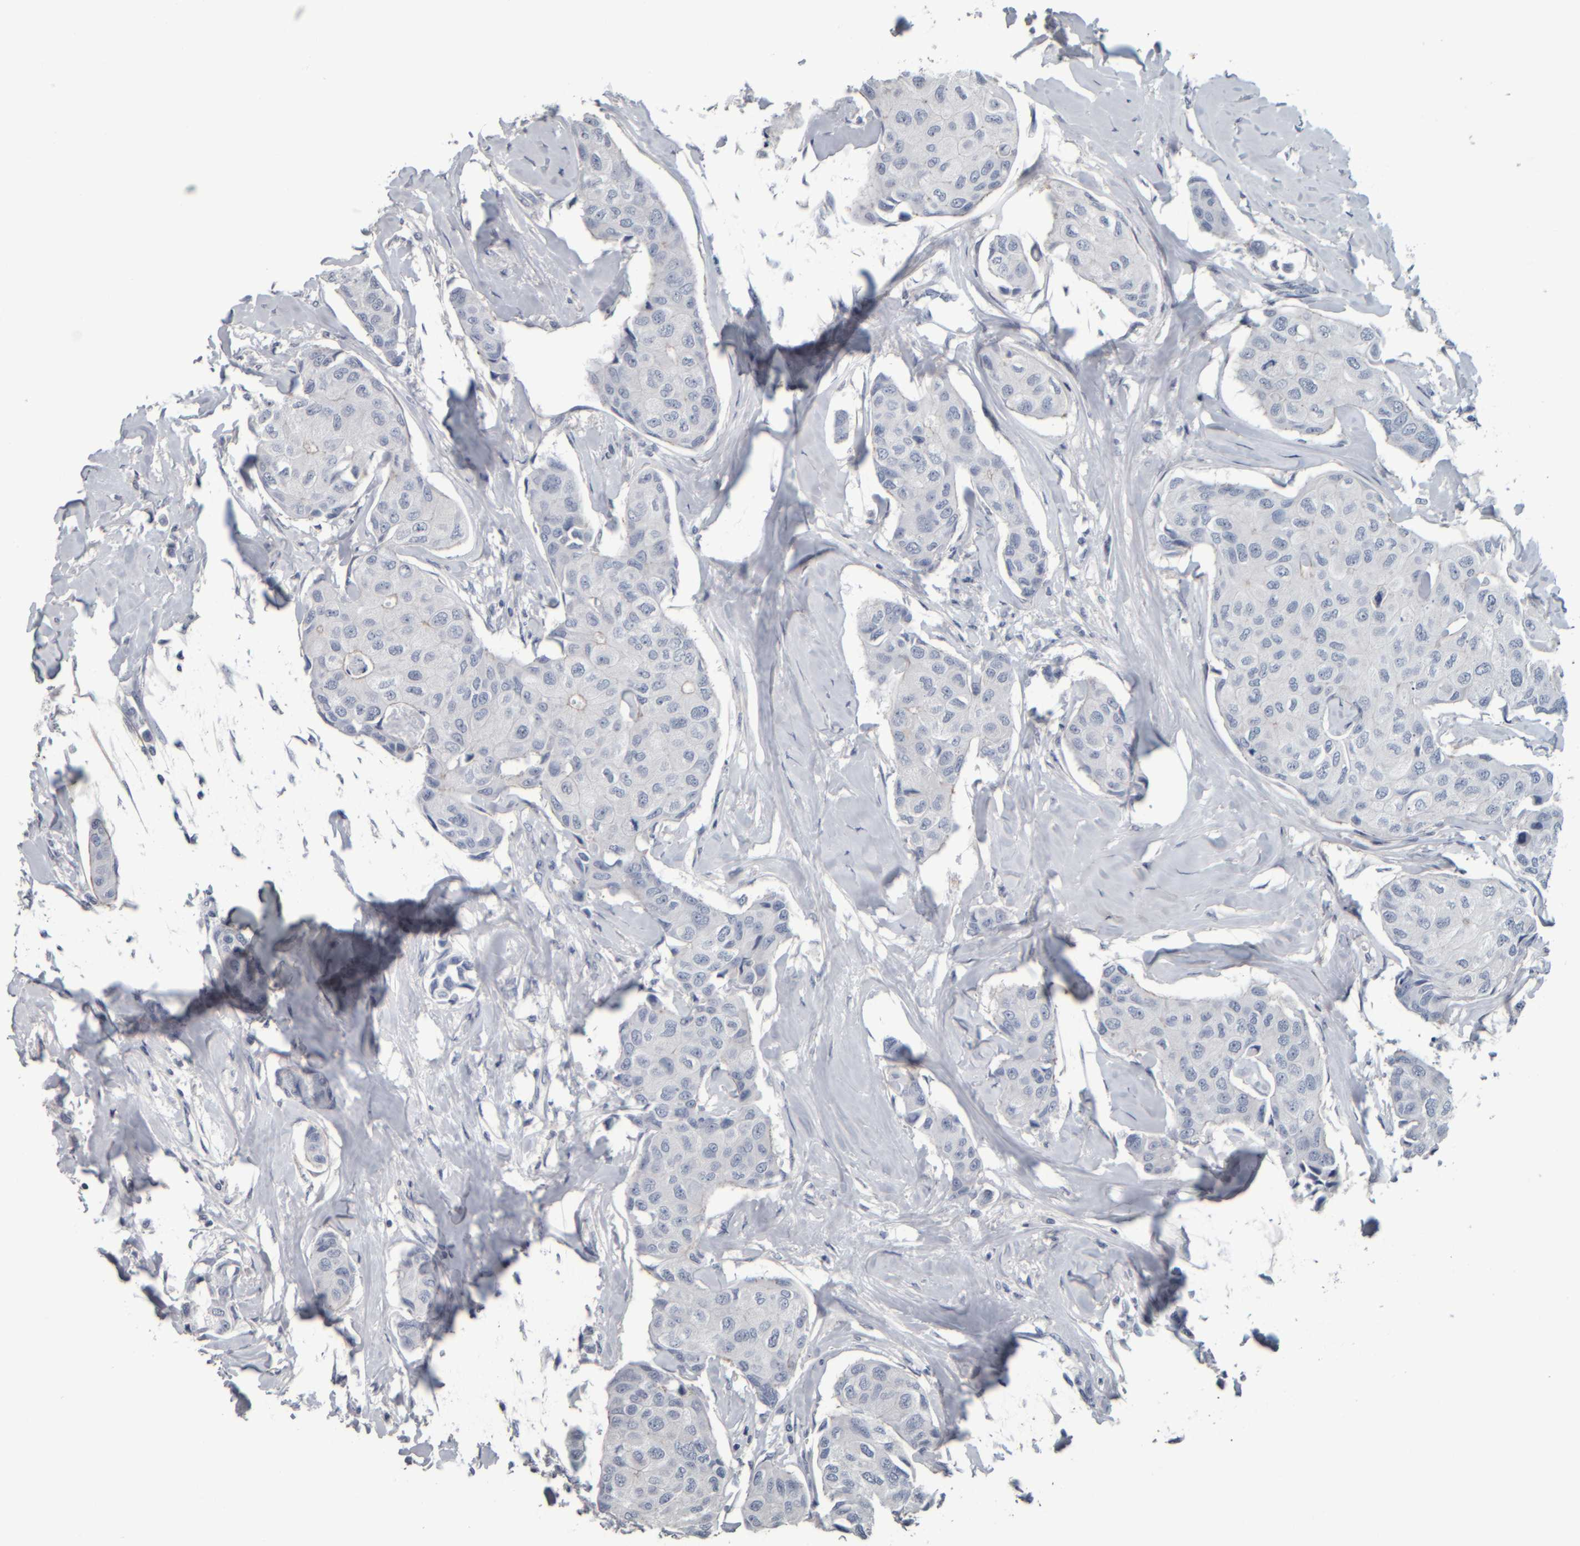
{"staining": {"intensity": "negative", "quantity": "none", "location": "none"}, "tissue": "breast cancer", "cell_type": "Tumor cells", "image_type": "cancer", "snomed": [{"axis": "morphology", "description": "Duct carcinoma"}, {"axis": "topography", "description": "Breast"}], "caption": "An IHC micrograph of breast cancer is shown. There is no staining in tumor cells of breast cancer.", "gene": "CAVIN4", "patient": {"sex": "female", "age": 80}}